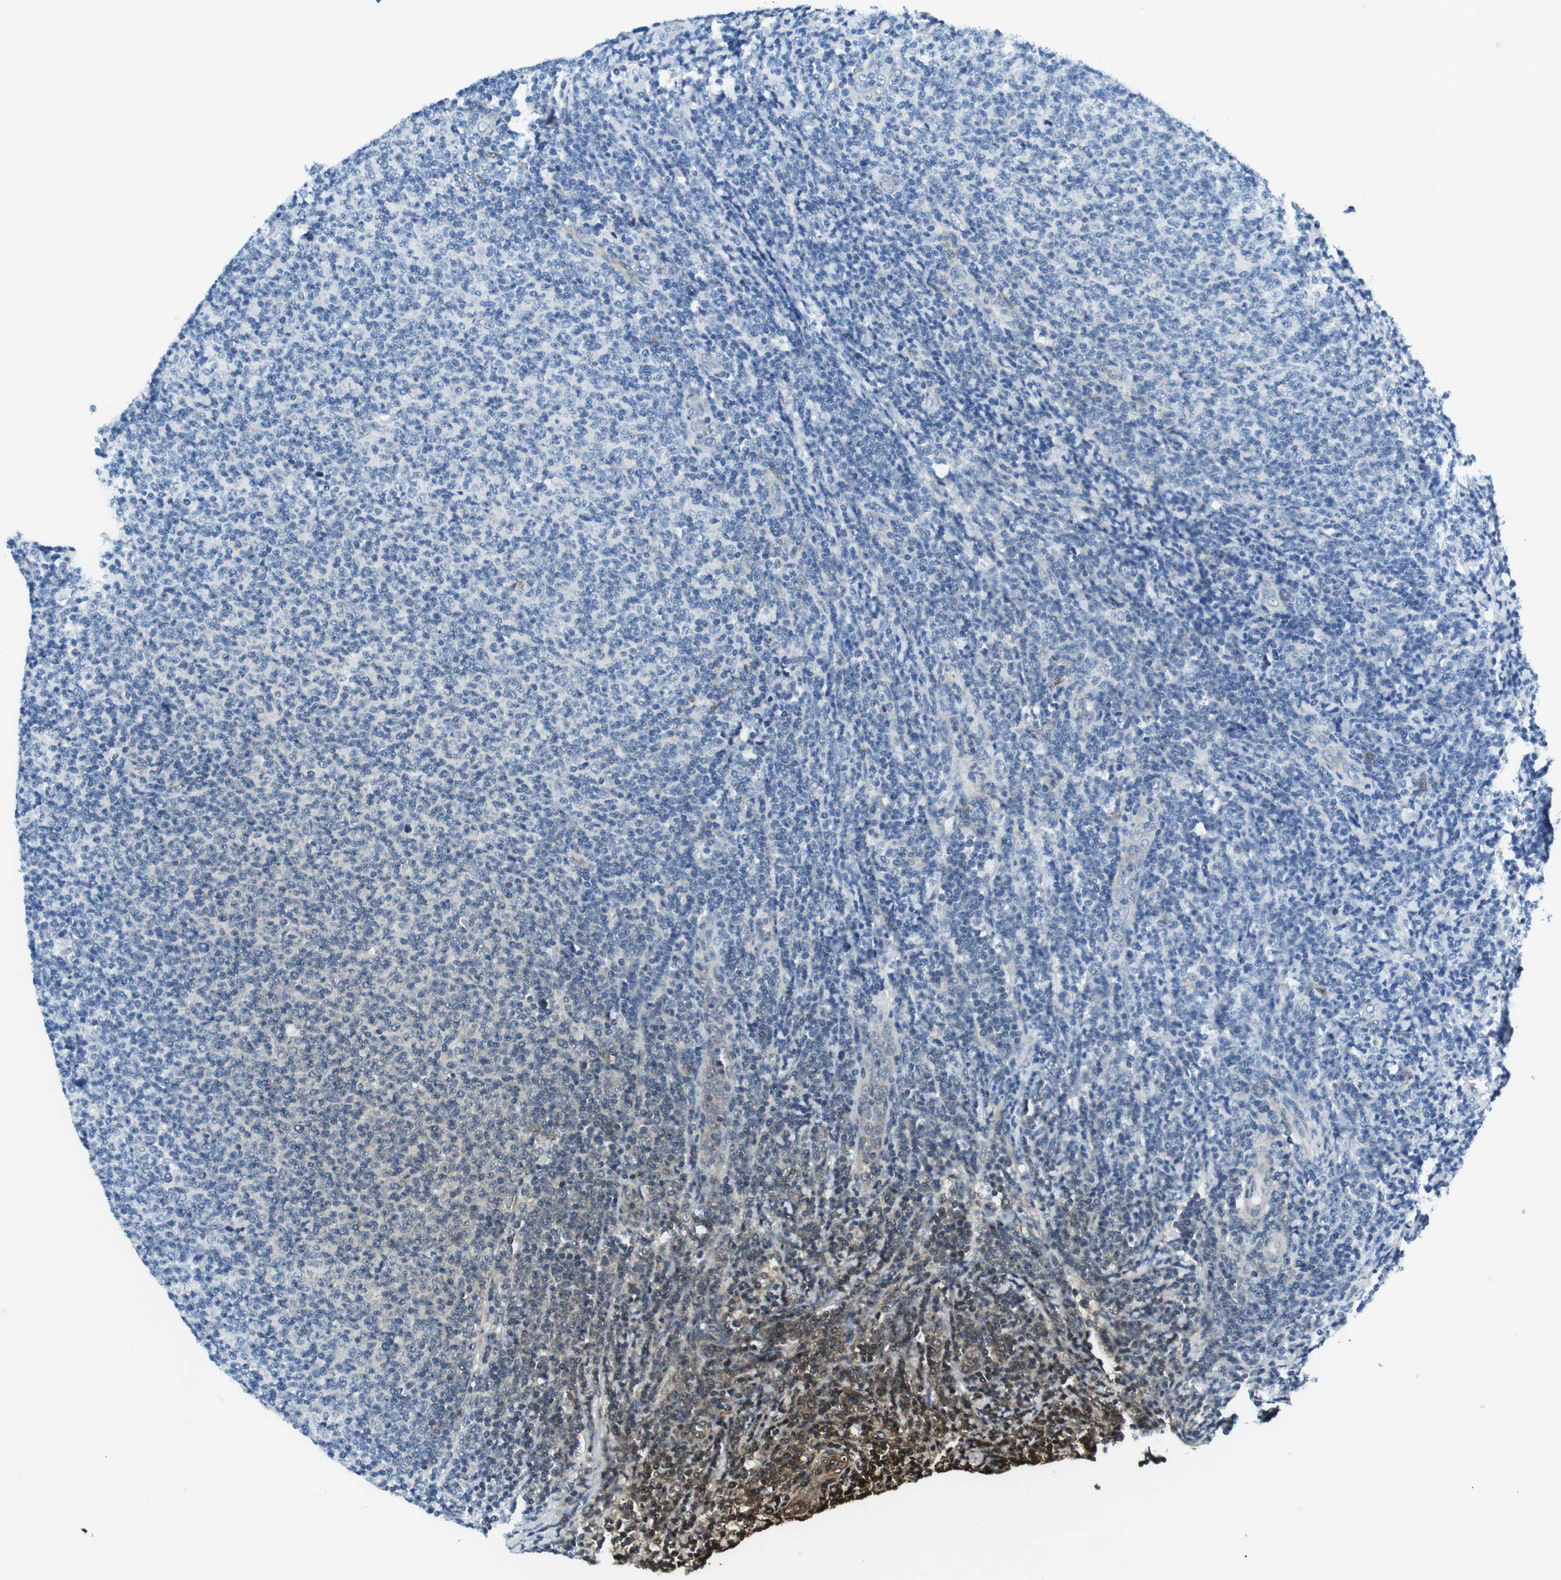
{"staining": {"intensity": "negative", "quantity": "none", "location": "none"}, "tissue": "lymphoma", "cell_type": "Tumor cells", "image_type": "cancer", "snomed": [{"axis": "morphology", "description": "Malignant lymphoma, non-Hodgkin's type, Low grade"}, {"axis": "topography", "description": "Lymph node"}], "caption": "Immunohistochemistry histopathology image of neoplastic tissue: human lymphoma stained with DAB (3,3'-diaminobenzidine) shows no significant protein expression in tumor cells.", "gene": "PHLDA1", "patient": {"sex": "male", "age": 66}}